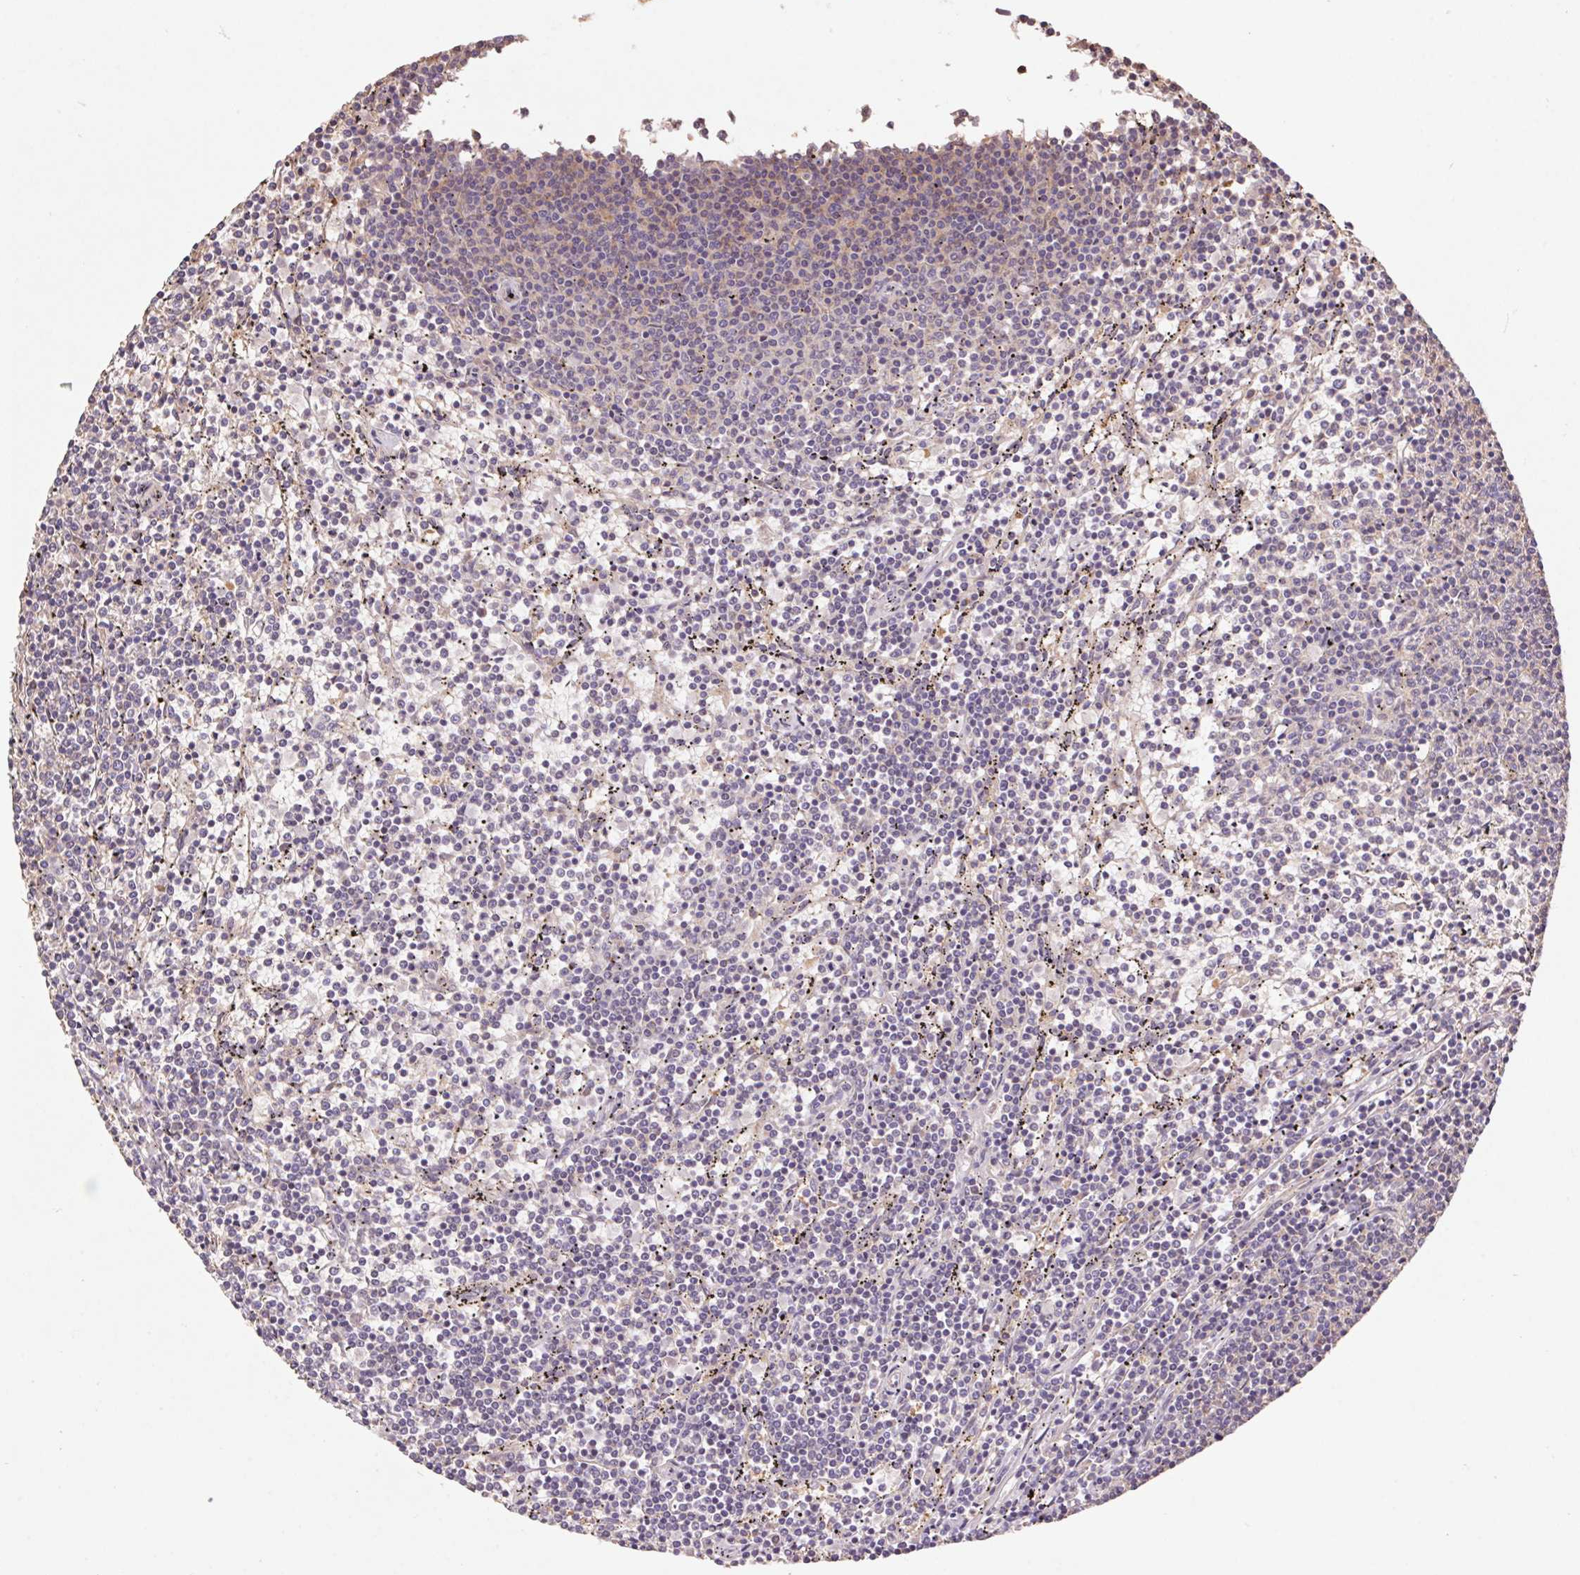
{"staining": {"intensity": "negative", "quantity": "none", "location": "none"}, "tissue": "lymphoma", "cell_type": "Tumor cells", "image_type": "cancer", "snomed": [{"axis": "morphology", "description": "Malignant lymphoma, non-Hodgkin's type, Low grade"}, {"axis": "topography", "description": "Spleen"}], "caption": "An image of low-grade malignant lymphoma, non-Hodgkin's type stained for a protein displays no brown staining in tumor cells. The staining is performed using DAB brown chromogen with nuclei counter-stained in using hematoxylin.", "gene": "CUTA", "patient": {"sex": "female", "age": 50}}